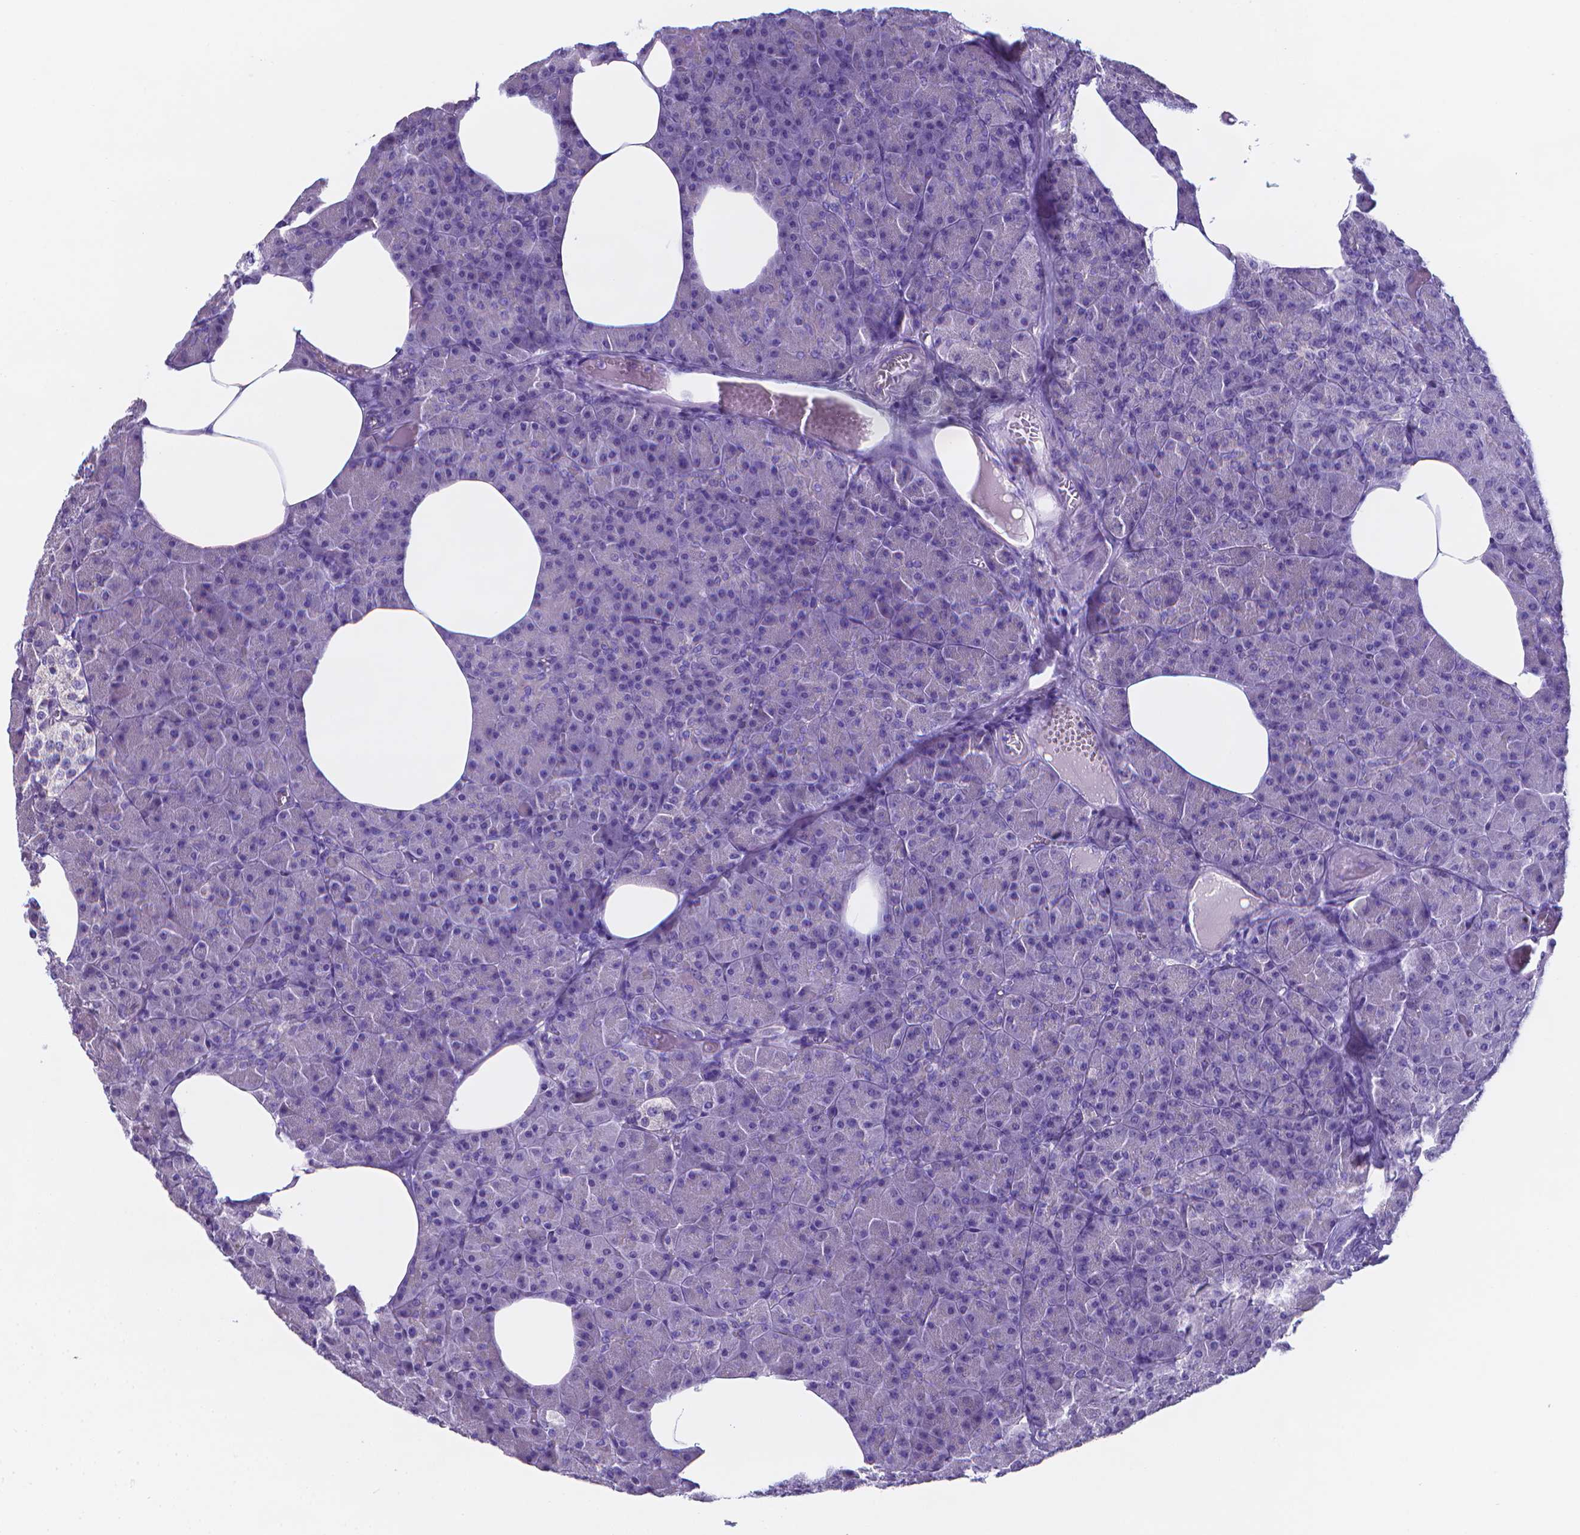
{"staining": {"intensity": "negative", "quantity": "none", "location": "none"}, "tissue": "pancreas", "cell_type": "Exocrine glandular cells", "image_type": "normal", "snomed": [{"axis": "morphology", "description": "Normal tissue, NOS"}, {"axis": "topography", "description": "Pancreas"}], "caption": "Immunohistochemistry (IHC) photomicrograph of unremarkable pancreas stained for a protein (brown), which exhibits no positivity in exocrine glandular cells. (Stains: DAB (3,3'-diaminobenzidine) immunohistochemistry with hematoxylin counter stain, Microscopy: brightfield microscopy at high magnification).", "gene": "LRRC73", "patient": {"sex": "female", "age": 45}}